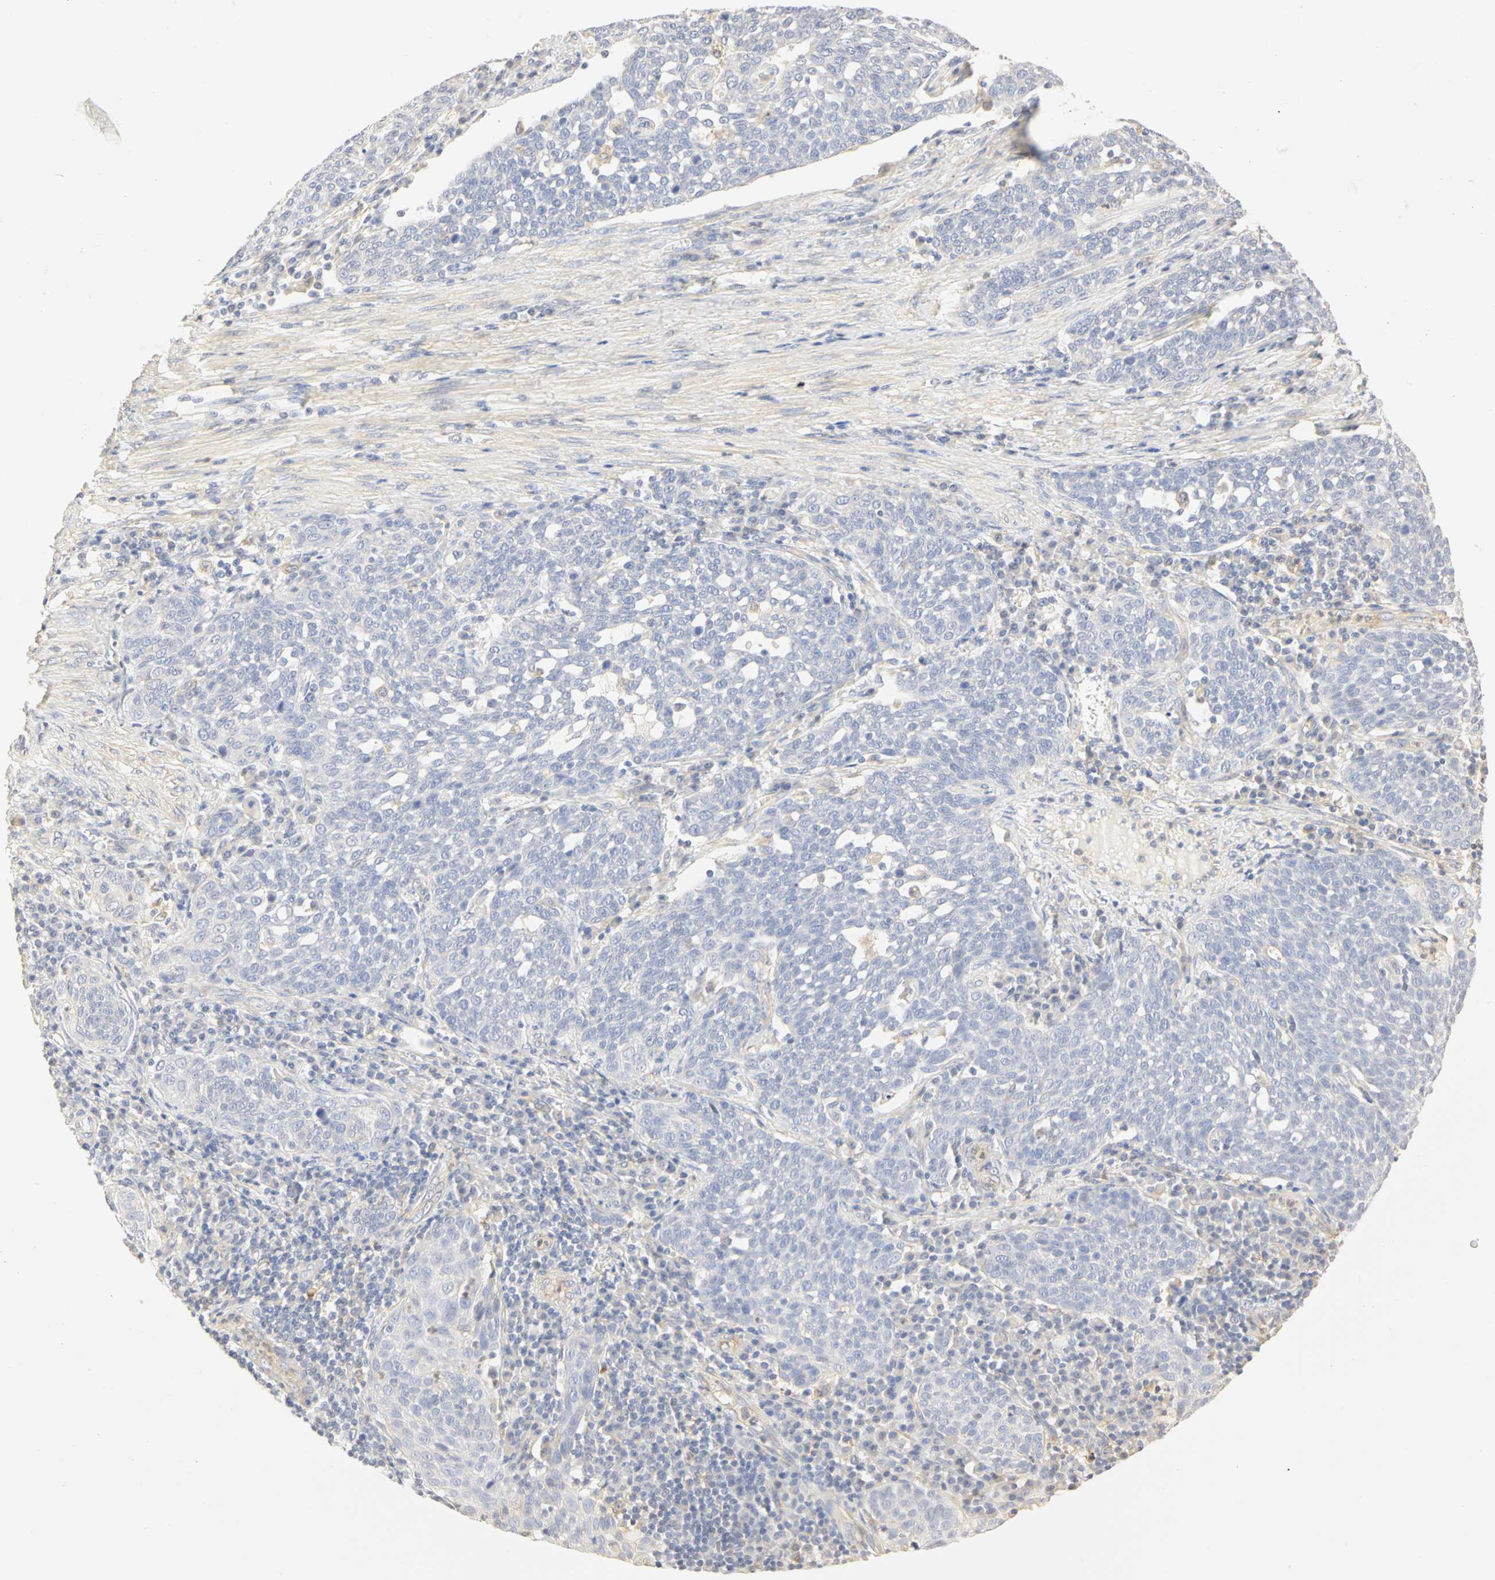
{"staining": {"intensity": "weak", "quantity": "25%-75%", "location": "cytoplasmic/membranous"}, "tissue": "cervical cancer", "cell_type": "Tumor cells", "image_type": "cancer", "snomed": [{"axis": "morphology", "description": "Squamous cell carcinoma, NOS"}, {"axis": "topography", "description": "Cervix"}], "caption": "Cervical cancer (squamous cell carcinoma) stained with DAB (3,3'-diaminobenzidine) IHC reveals low levels of weak cytoplasmic/membranous expression in about 25%-75% of tumor cells. (Brightfield microscopy of DAB IHC at high magnification).", "gene": "GNRH2", "patient": {"sex": "female", "age": 34}}